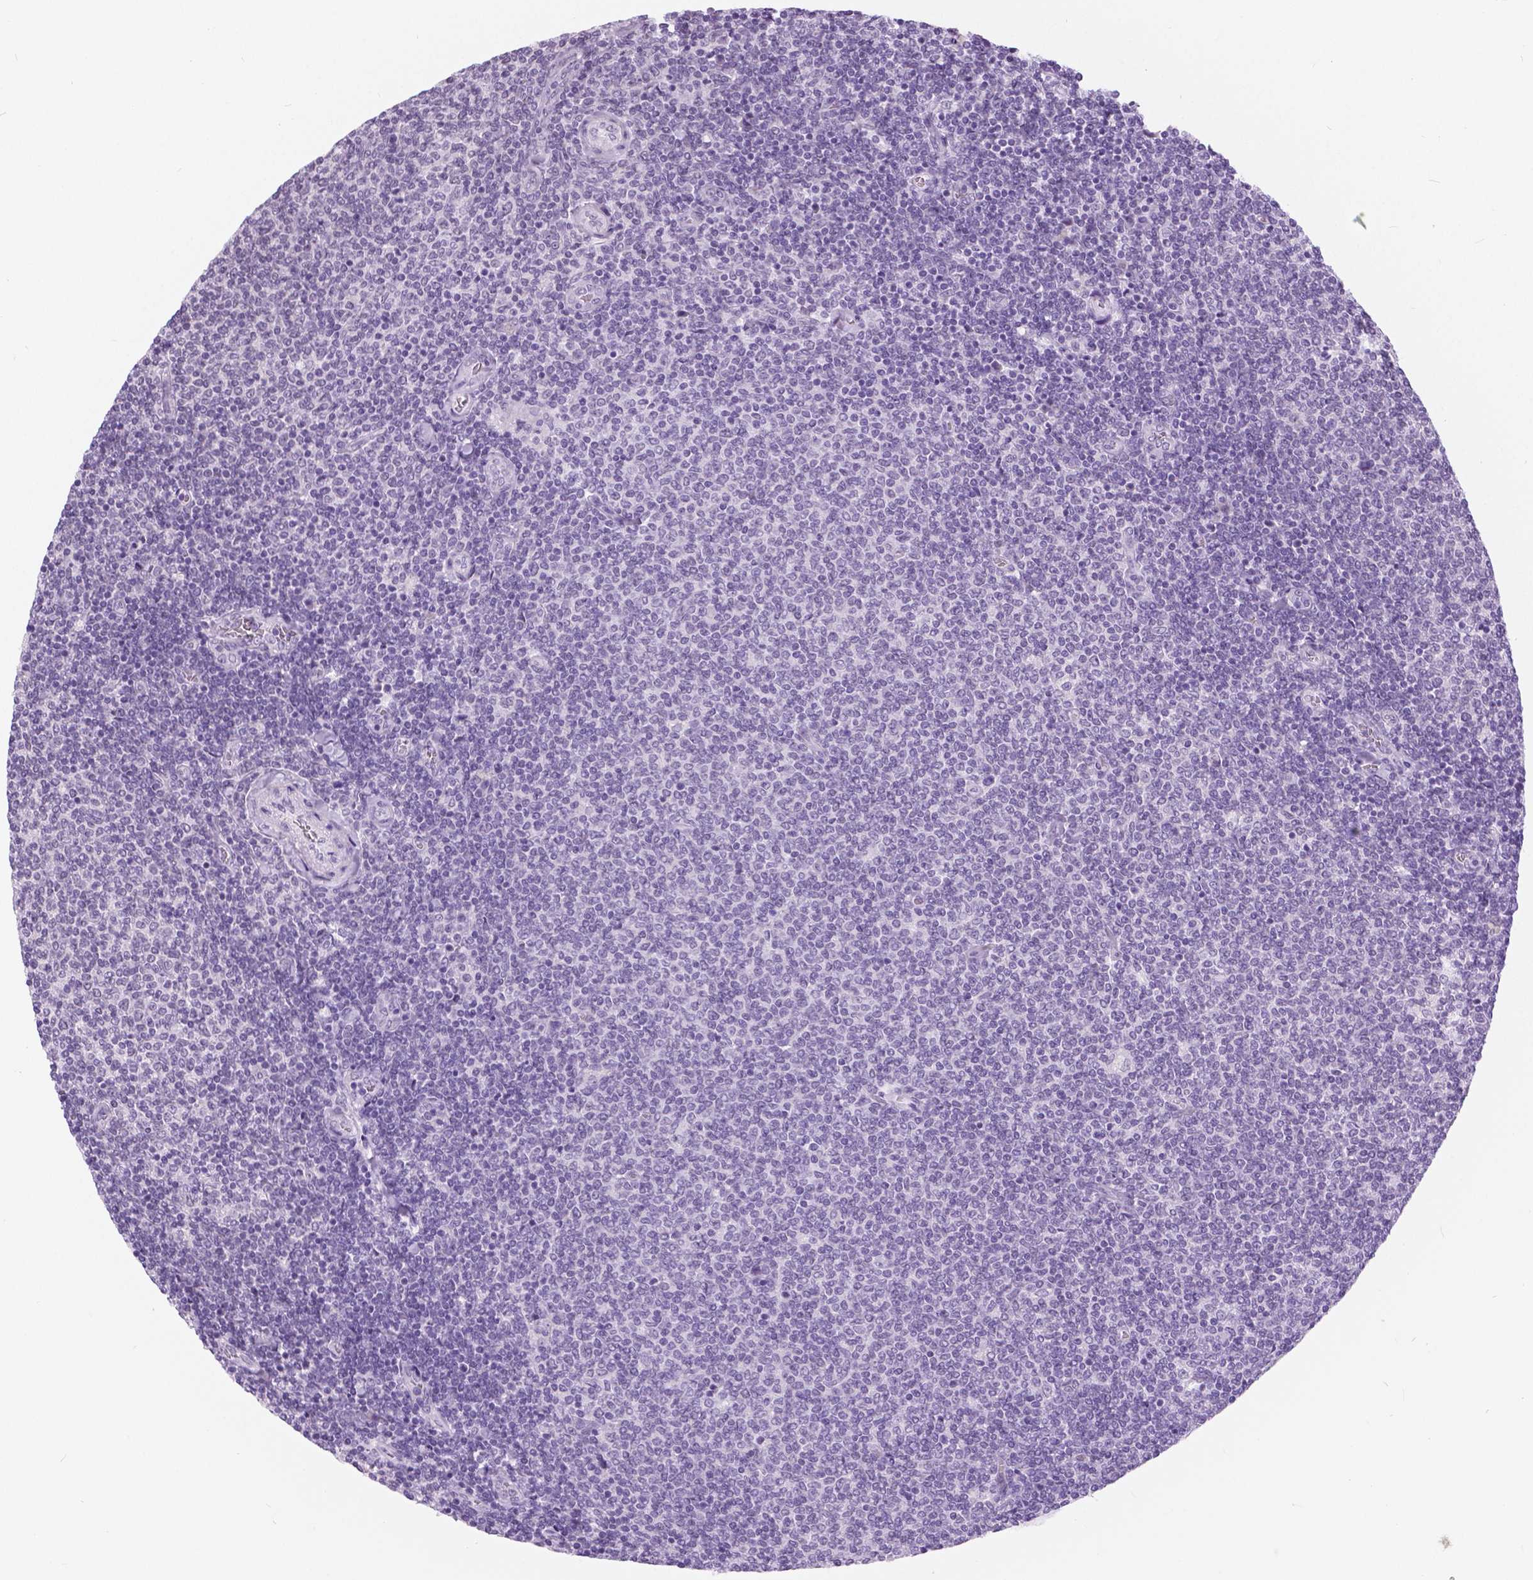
{"staining": {"intensity": "negative", "quantity": "none", "location": "none"}, "tissue": "lymphoma", "cell_type": "Tumor cells", "image_type": "cancer", "snomed": [{"axis": "morphology", "description": "Malignant lymphoma, non-Hodgkin's type, Low grade"}, {"axis": "topography", "description": "Lymph node"}], "caption": "DAB (3,3'-diaminobenzidine) immunohistochemical staining of lymphoma demonstrates no significant positivity in tumor cells. (DAB immunohistochemistry (IHC), high magnification).", "gene": "MYOM1", "patient": {"sex": "male", "age": 52}}